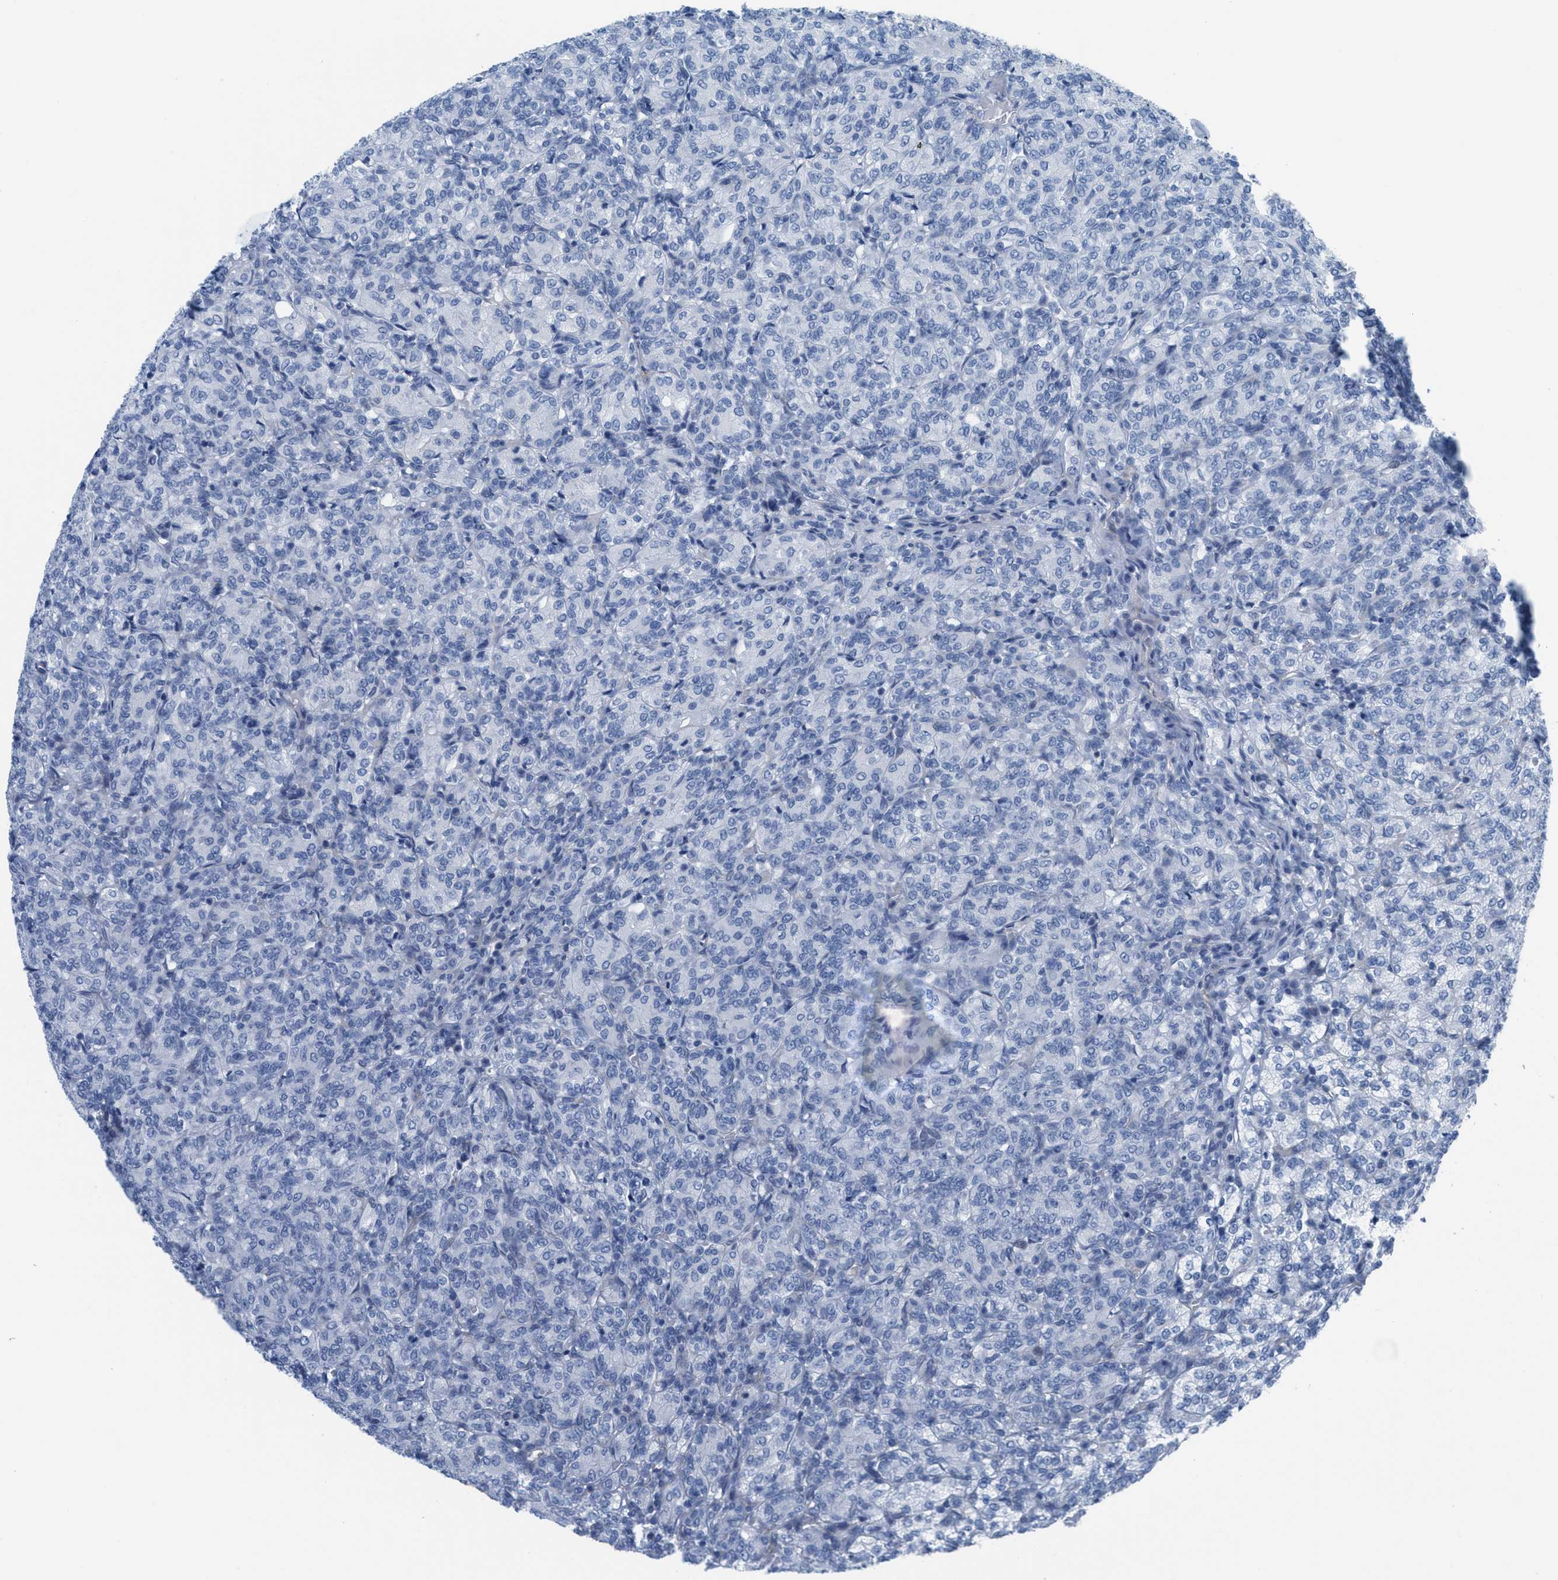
{"staining": {"intensity": "negative", "quantity": "none", "location": "none"}, "tissue": "renal cancer", "cell_type": "Tumor cells", "image_type": "cancer", "snomed": [{"axis": "morphology", "description": "Adenocarcinoma, NOS"}, {"axis": "topography", "description": "Kidney"}], "caption": "DAB (3,3'-diaminobenzidine) immunohistochemical staining of renal adenocarcinoma demonstrates no significant positivity in tumor cells.", "gene": "SLC12A1", "patient": {"sex": "male", "age": 77}}